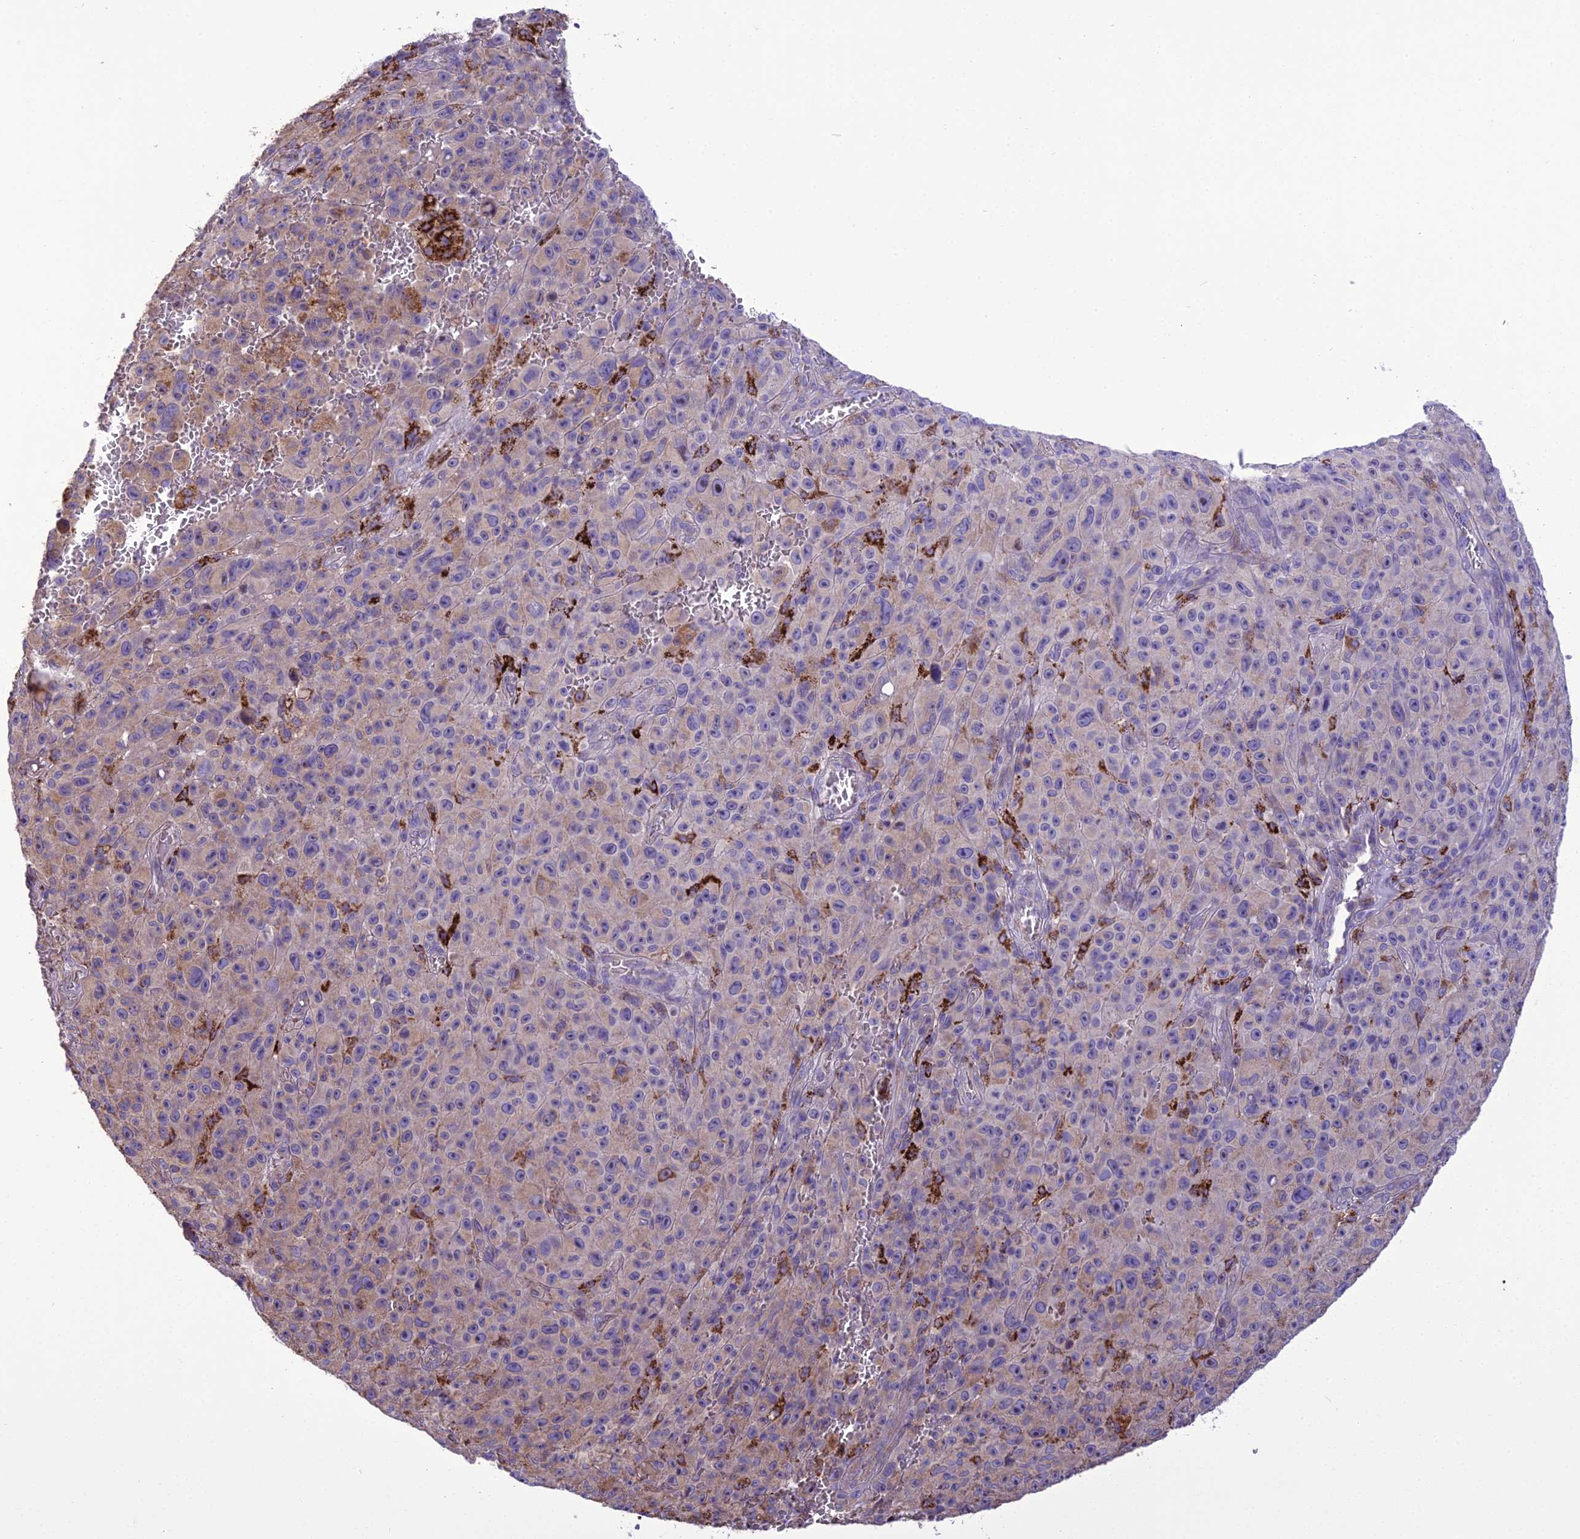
{"staining": {"intensity": "weak", "quantity": "<25%", "location": "cytoplasmic/membranous"}, "tissue": "melanoma", "cell_type": "Tumor cells", "image_type": "cancer", "snomed": [{"axis": "morphology", "description": "Malignant melanoma, NOS"}, {"axis": "topography", "description": "Skin"}], "caption": "The photomicrograph exhibits no staining of tumor cells in melanoma. The staining is performed using DAB brown chromogen with nuclei counter-stained in using hematoxylin.", "gene": "TBC1D24", "patient": {"sex": "female", "age": 82}}